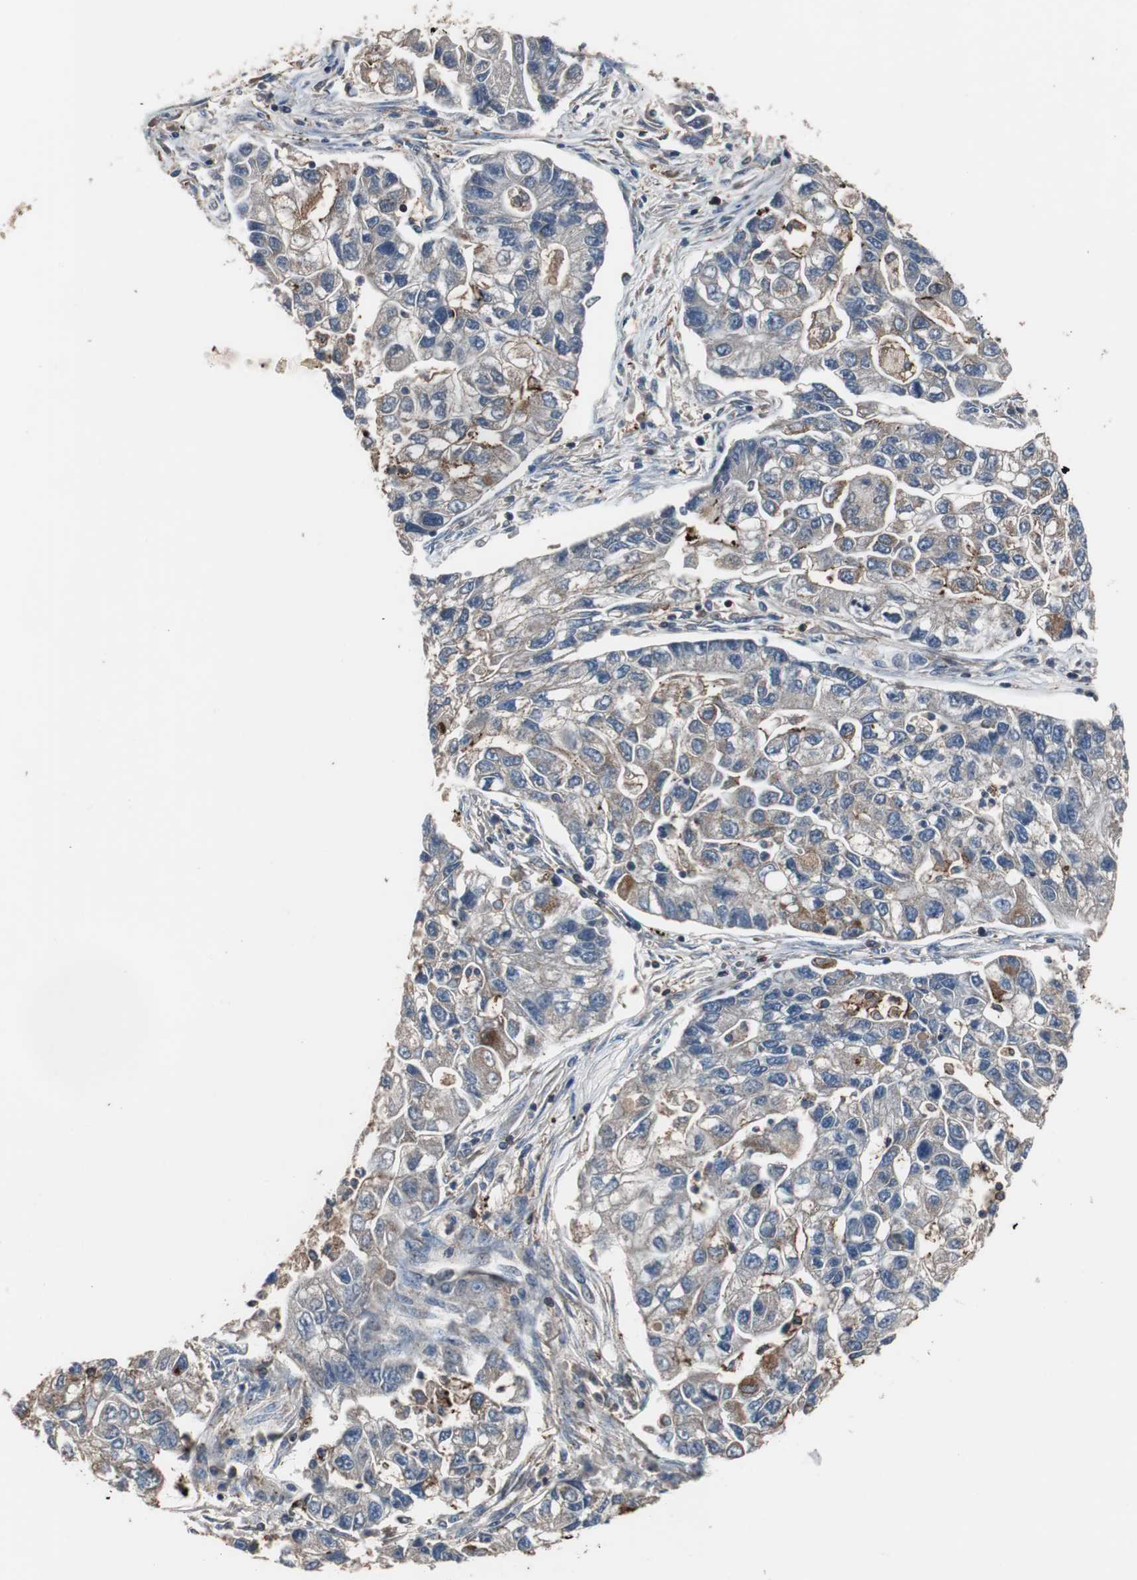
{"staining": {"intensity": "weak", "quantity": "<25%", "location": "cytoplasmic/membranous"}, "tissue": "lung cancer", "cell_type": "Tumor cells", "image_type": "cancer", "snomed": [{"axis": "morphology", "description": "Adenocarcinoma, NOS"}, {"axis": "topography", "description": "Lung"}], "caption": "Human lung cancer (adenocarcinoma) stained for a protein using immunohistochemistry (IHC) reveals no expression in tumor cells.", "gene": "CALB2", "patient": {"sex": "female", "age": 51}}